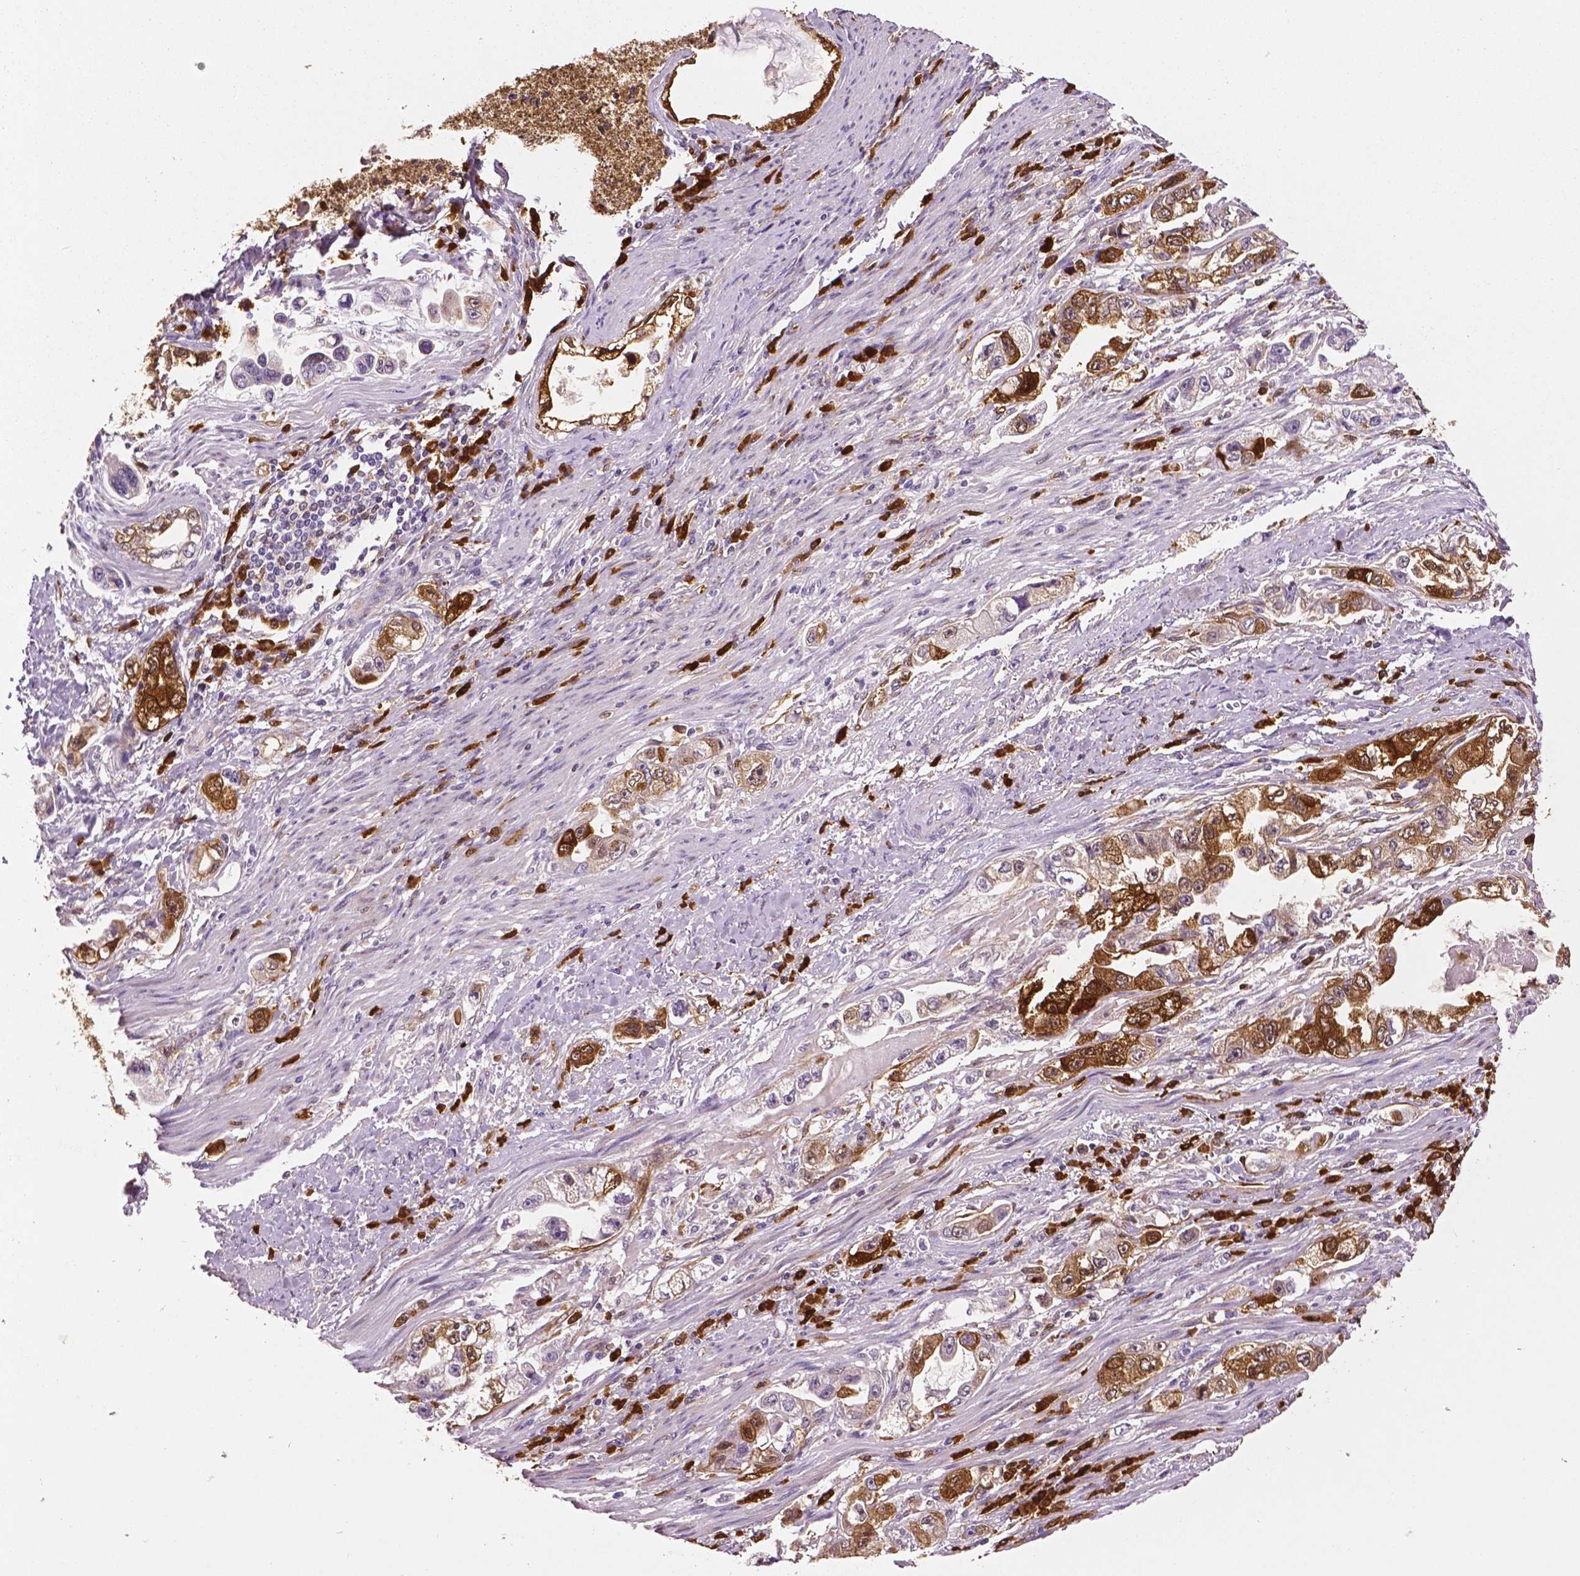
{"staining": {"intensity": "strong", "quantity": "25%-75%", "location": "cytoplasmic/membranous,nuclear"}, "tissue": "stomach cancer", "cell_type": "Tumor cells", "image_type": "cancer", "snomed": [{"axis": "morphology", "description": "Adenocarcinoma, NOS"}, {"axis": "topography", "description": "Stomach, lower"}], "caption": "Human stomach cancer (adenocarcinoma) stained for a protein (brown) reveals strong cytoplasmic/membranous and nuclear positive expression in about 25%-75% of tumor cells.", "gene": "PHGDH", "patient": {"sex": "female", "age": 93}}